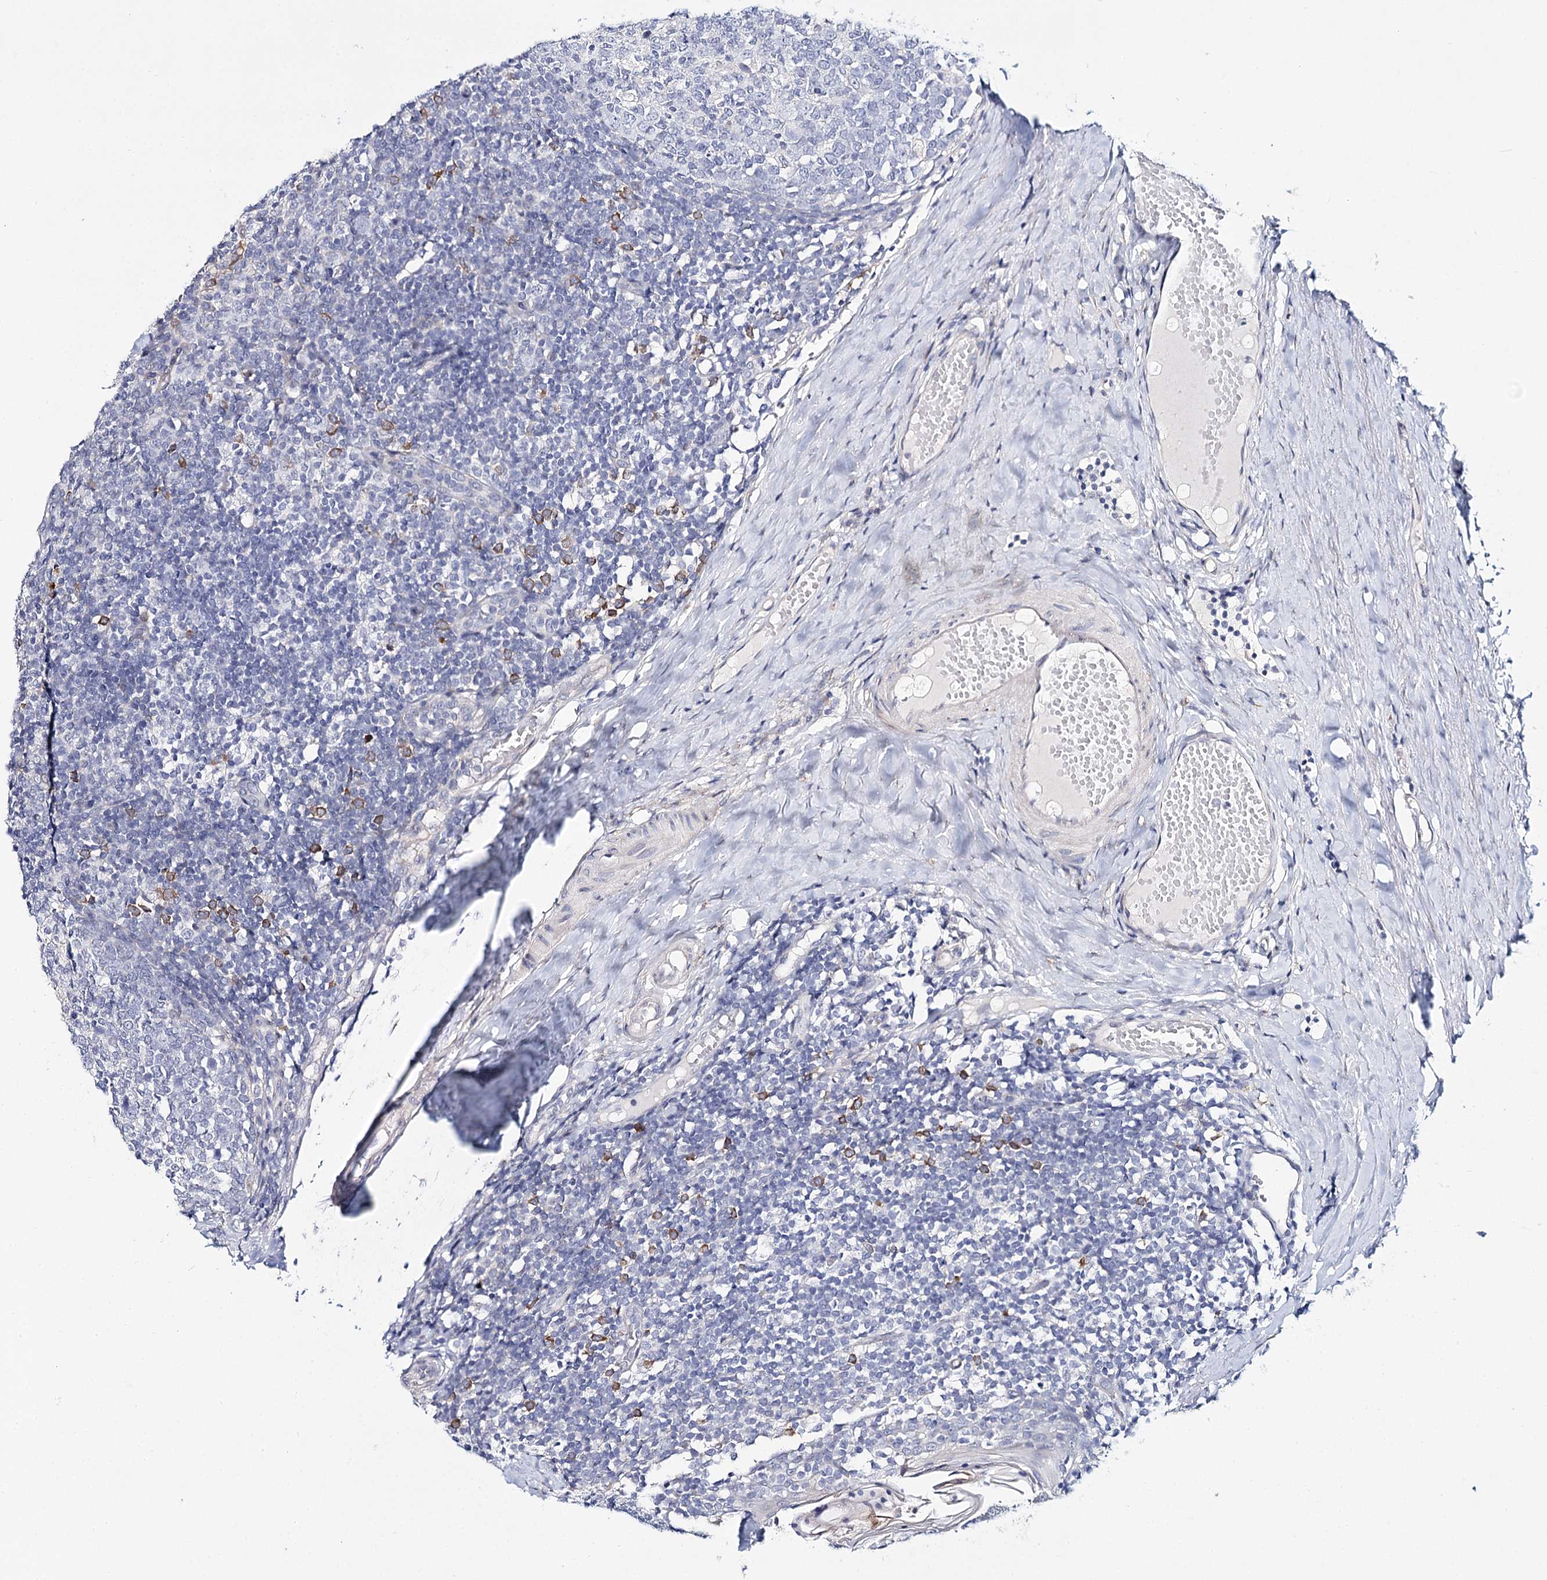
{"staining": {"intensity": "negative", "quantity": "none", "location": "none"}, "tissue": "tonsil", "cell_type": "Germinal center cells", "image_type": "normal", "snomed": [{"axis": "morphology", "description": "Normal tissue, NOS"}, {"axis": "topography", "description": "Tonsil"}], "caption": "This micrograph is of normal tonsil stained with immunohistochemistry (IHC) to label a protein in brown with the nuclei are counter-stained blue. There is no staining in germinal center cells. (Immunohistochemistry (ihc), brightfield microscopy, high magnification).", "gene": "TEX12", "patient": {"sex": "female", "age": 19}}